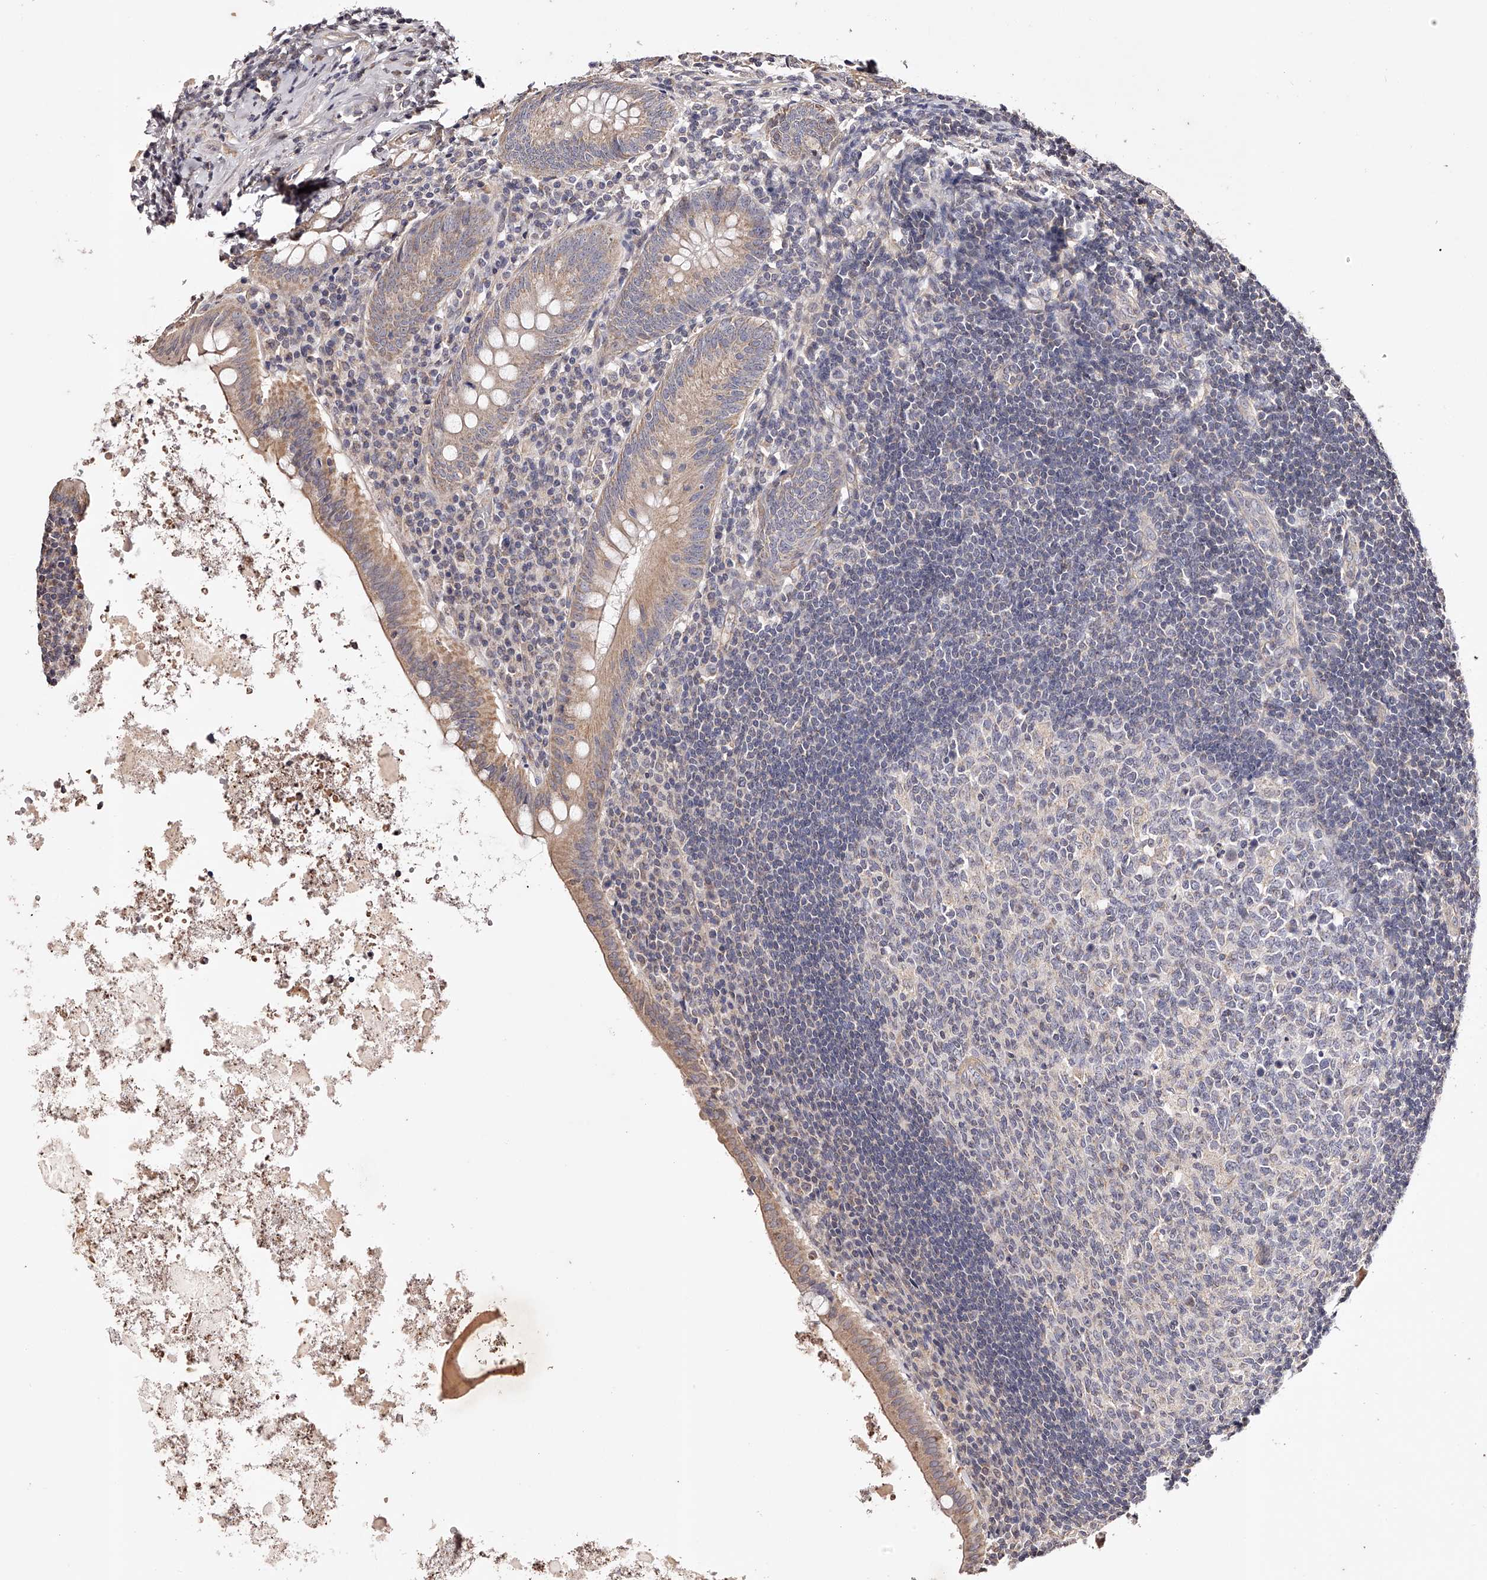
{"staining": {"intensity": "weak", "quantity": ">75%", "location": "cytoplasmic/membranous"}, "tissue": "appendix", "cell_type": "Glandular cells", "image_type": "normal", "snomed": [{"axis": "morphology", "description": "Normal tissue, NOS"}, {"axis": "topography", "description": "Appendix"}], "caption": "Immunohistochemical staining of benign appendix exhibits low levels of weak cytoplasmic/membranous expression in approximately >75% of glandular cells.", "gene": "USP21", "patient": {"sex": "female", "age": 54}}